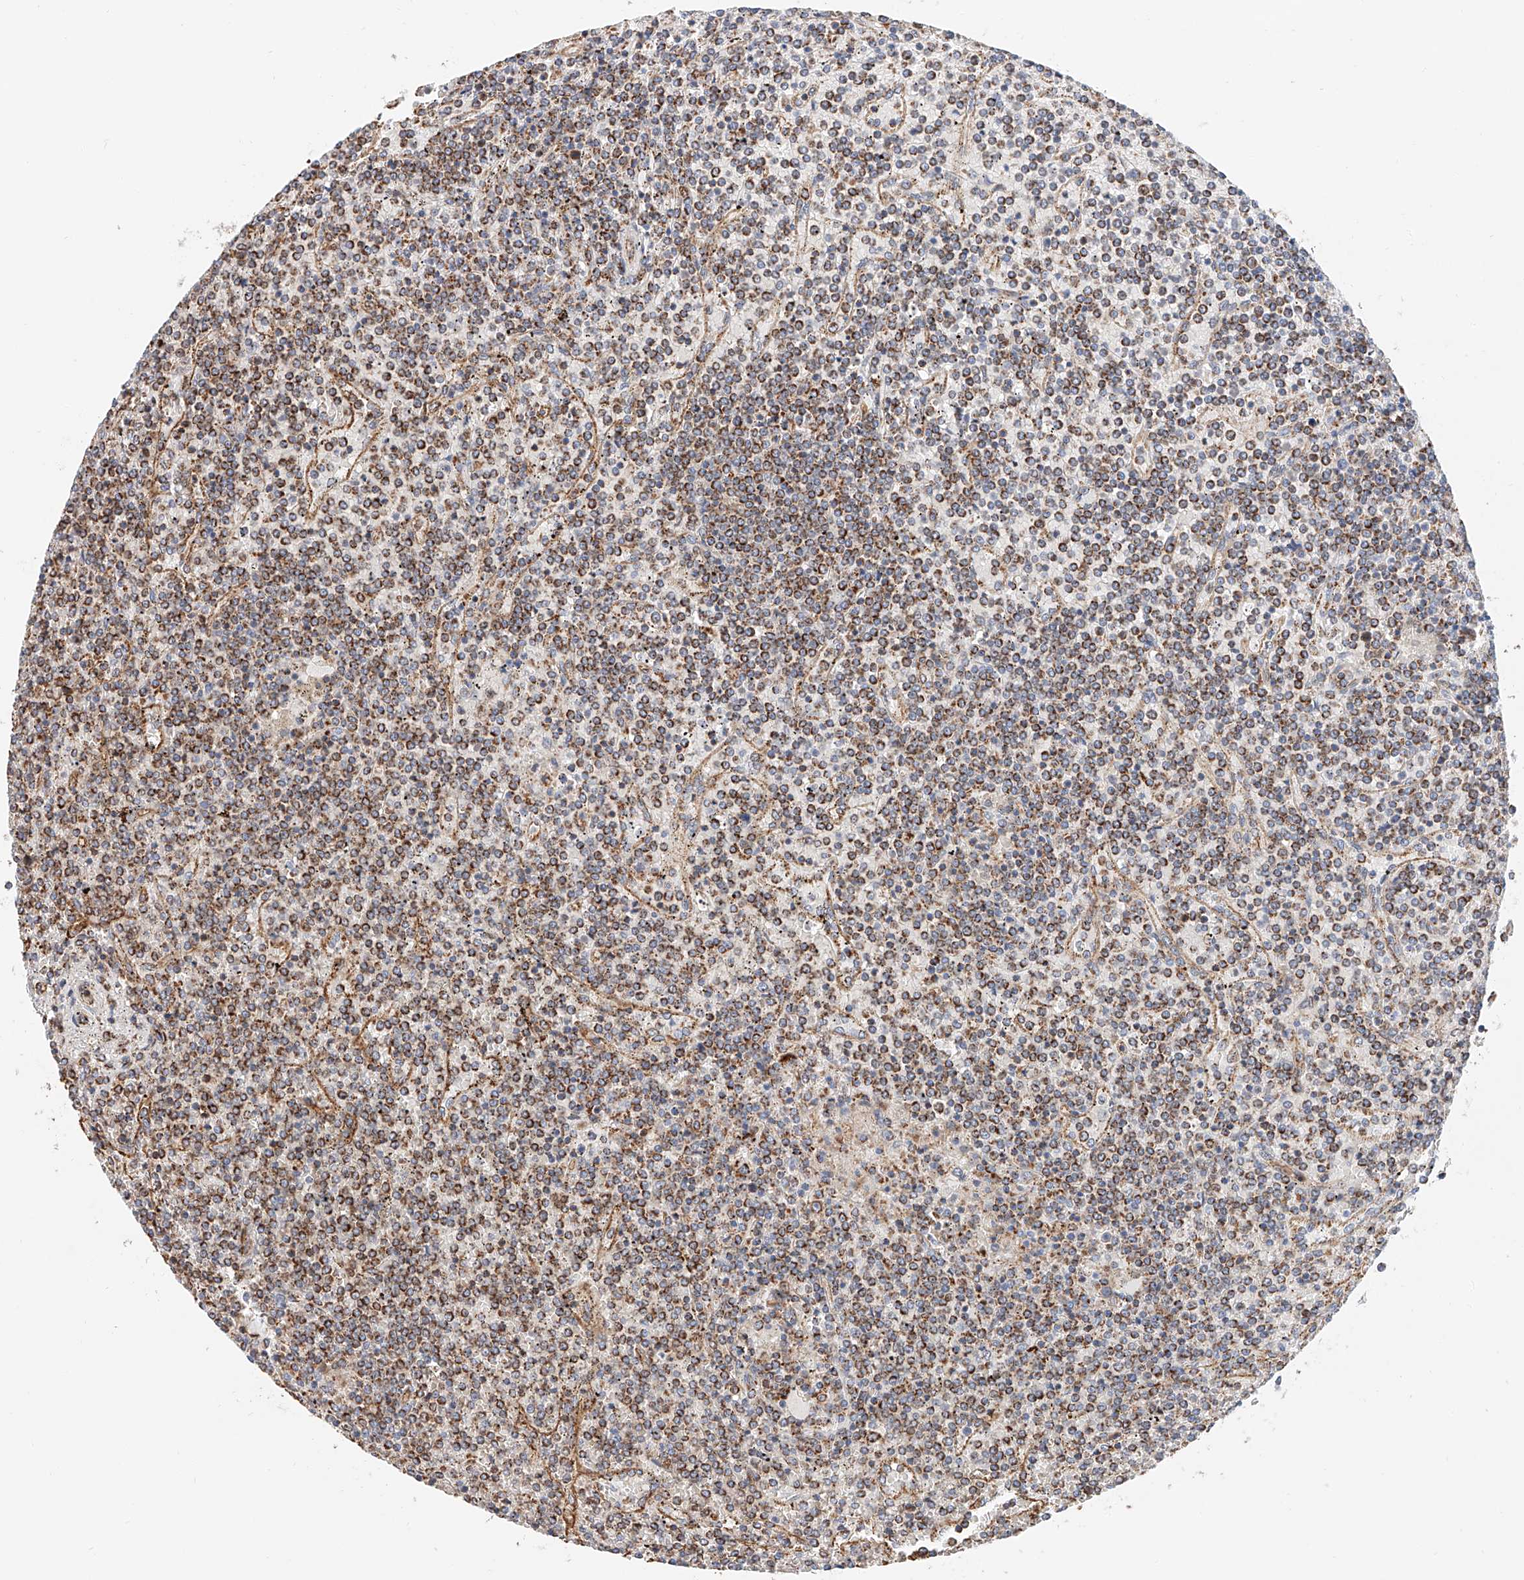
{"staining": {"intensity": "moderate", "quantity": ">75%", "location": "cytoplasmic/membranous"}, "tissue": "lymphoma", "cell_type": "Tumor cells", "image_type": "cancer", "snomed": [{"axis": "morphology", "description": "Malignant lymphoma, non-Hodgkin's type, Low grade"}, {"axis": "topography", "description": "Spleen"}], "caption": "High-power microscopy captured an IHC micrograph of low-grade malignant lymphoma, non-Hodgkin's type, revealing moderate cytoplasmic/membranous expression in about >75% of tumor cells.", "gene": "NDUFV3", "patient": {"sex": "female", "age": 19}}